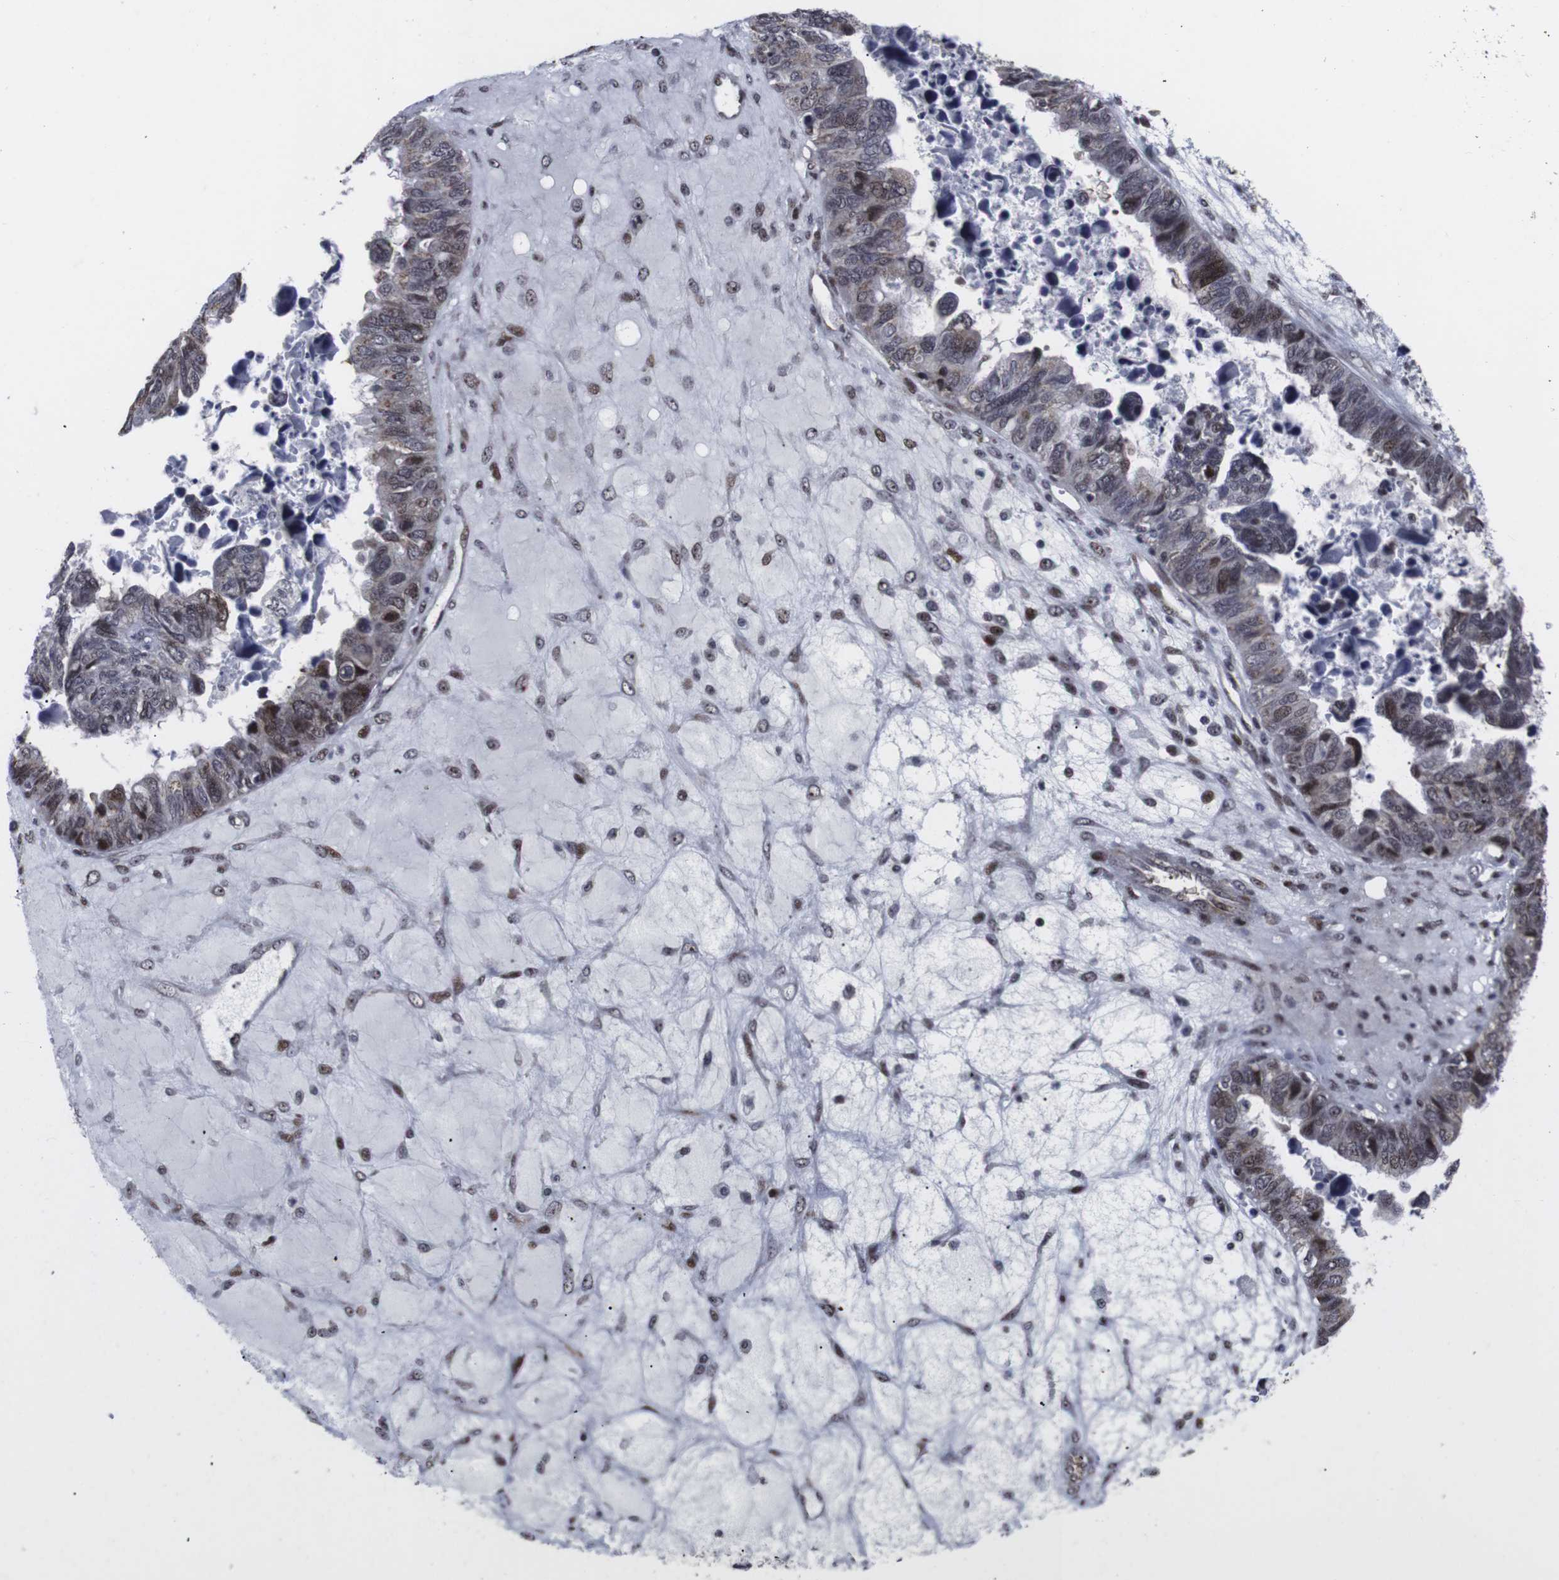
{"staining": {"intensity": "weak", "quantity": "25%-75%", "location": "cytoplasmic/membranous,nuclear"}, "tissue": "ovarian cancer", "cell_type": "Tumor cells", "image_type": "cancer", "snomed": [{"axis": "morphology", "description": "Cystadenocarcinoma, serous, NOS"}, {"axis": "topography", "description": "Ovary"}], "caption": "Immunohistochemistry micrograph of human ovarian serous cystadenocarcinoma stained for a protein (brown), which displays low levels of weak cytoplasmic/membranous and nuclear staining in about 25%-75% of tumor cells.", "gene": "MLH1", "patient": {"sex": "female", "age": 79}}